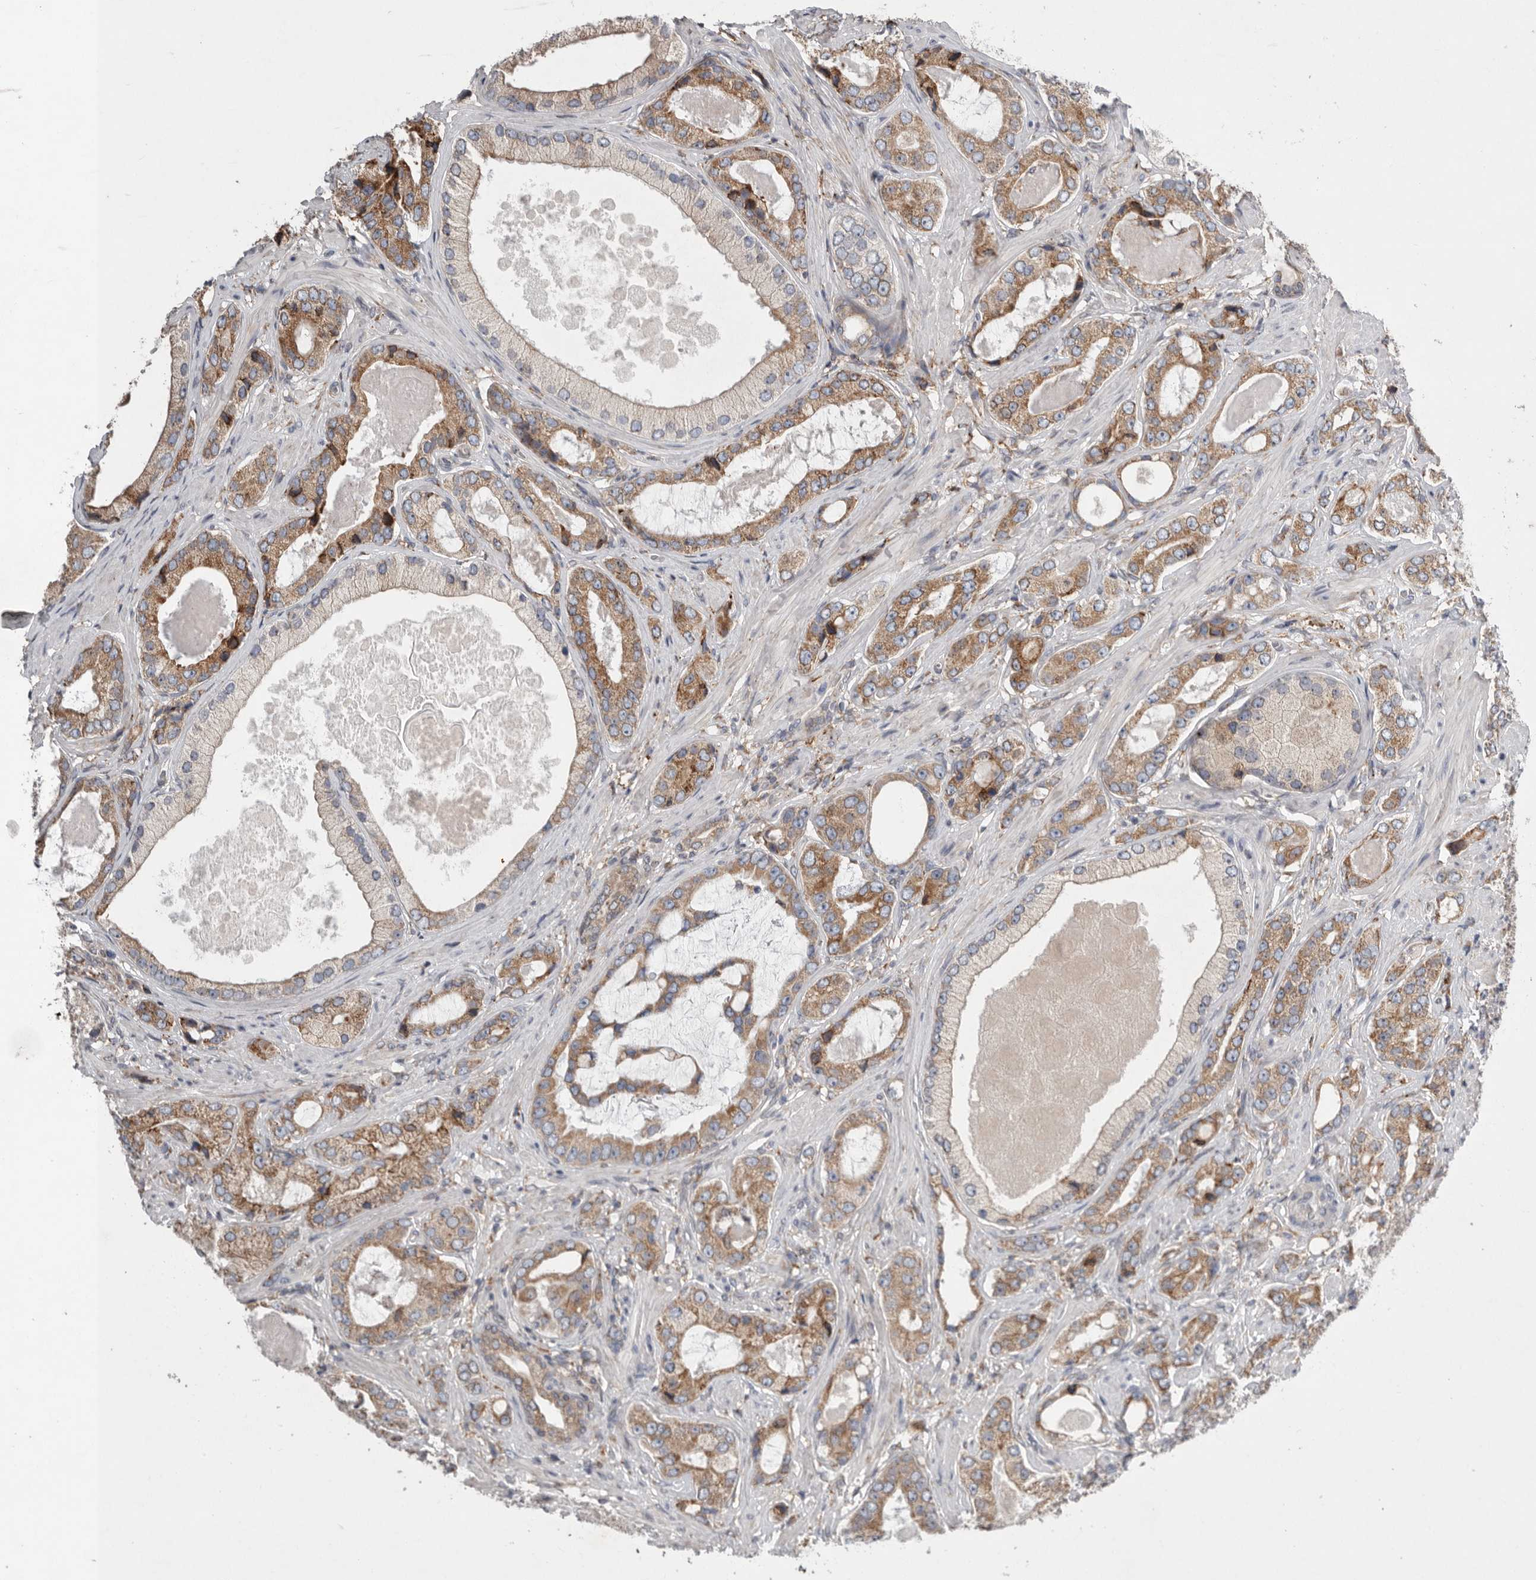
{"staining": {"intensity": "moderate", "quantity": ">75%", "location": "cytoplasmic/membranous"}, "tissue": "prostate cancer", "cell_type": "Tumor cells", "image_type": "cancer", "snomed": [{"axis": "morphology", "description": "Normal tissue, NOS"}, {"axis": "morphology", "description": "Adenocarcinoma, High grade"}, {"axis": "topography", "description": "Prostate"}, {"axis": "topography", "description": "Peripheral nerve tissue"}], "caption": "Protein expression analysis of human prostate cancer (high-grade adenocarcinoma) reveals moderate cytoplasmic/membranous expression in approximately >75% of tumor cells. Immunohistochemistry (ihc) stains the protein of interest in brown and the nuclei are stained blue.", "gene": "GANAB", "patient": {"sex": "male", "age": 59}}